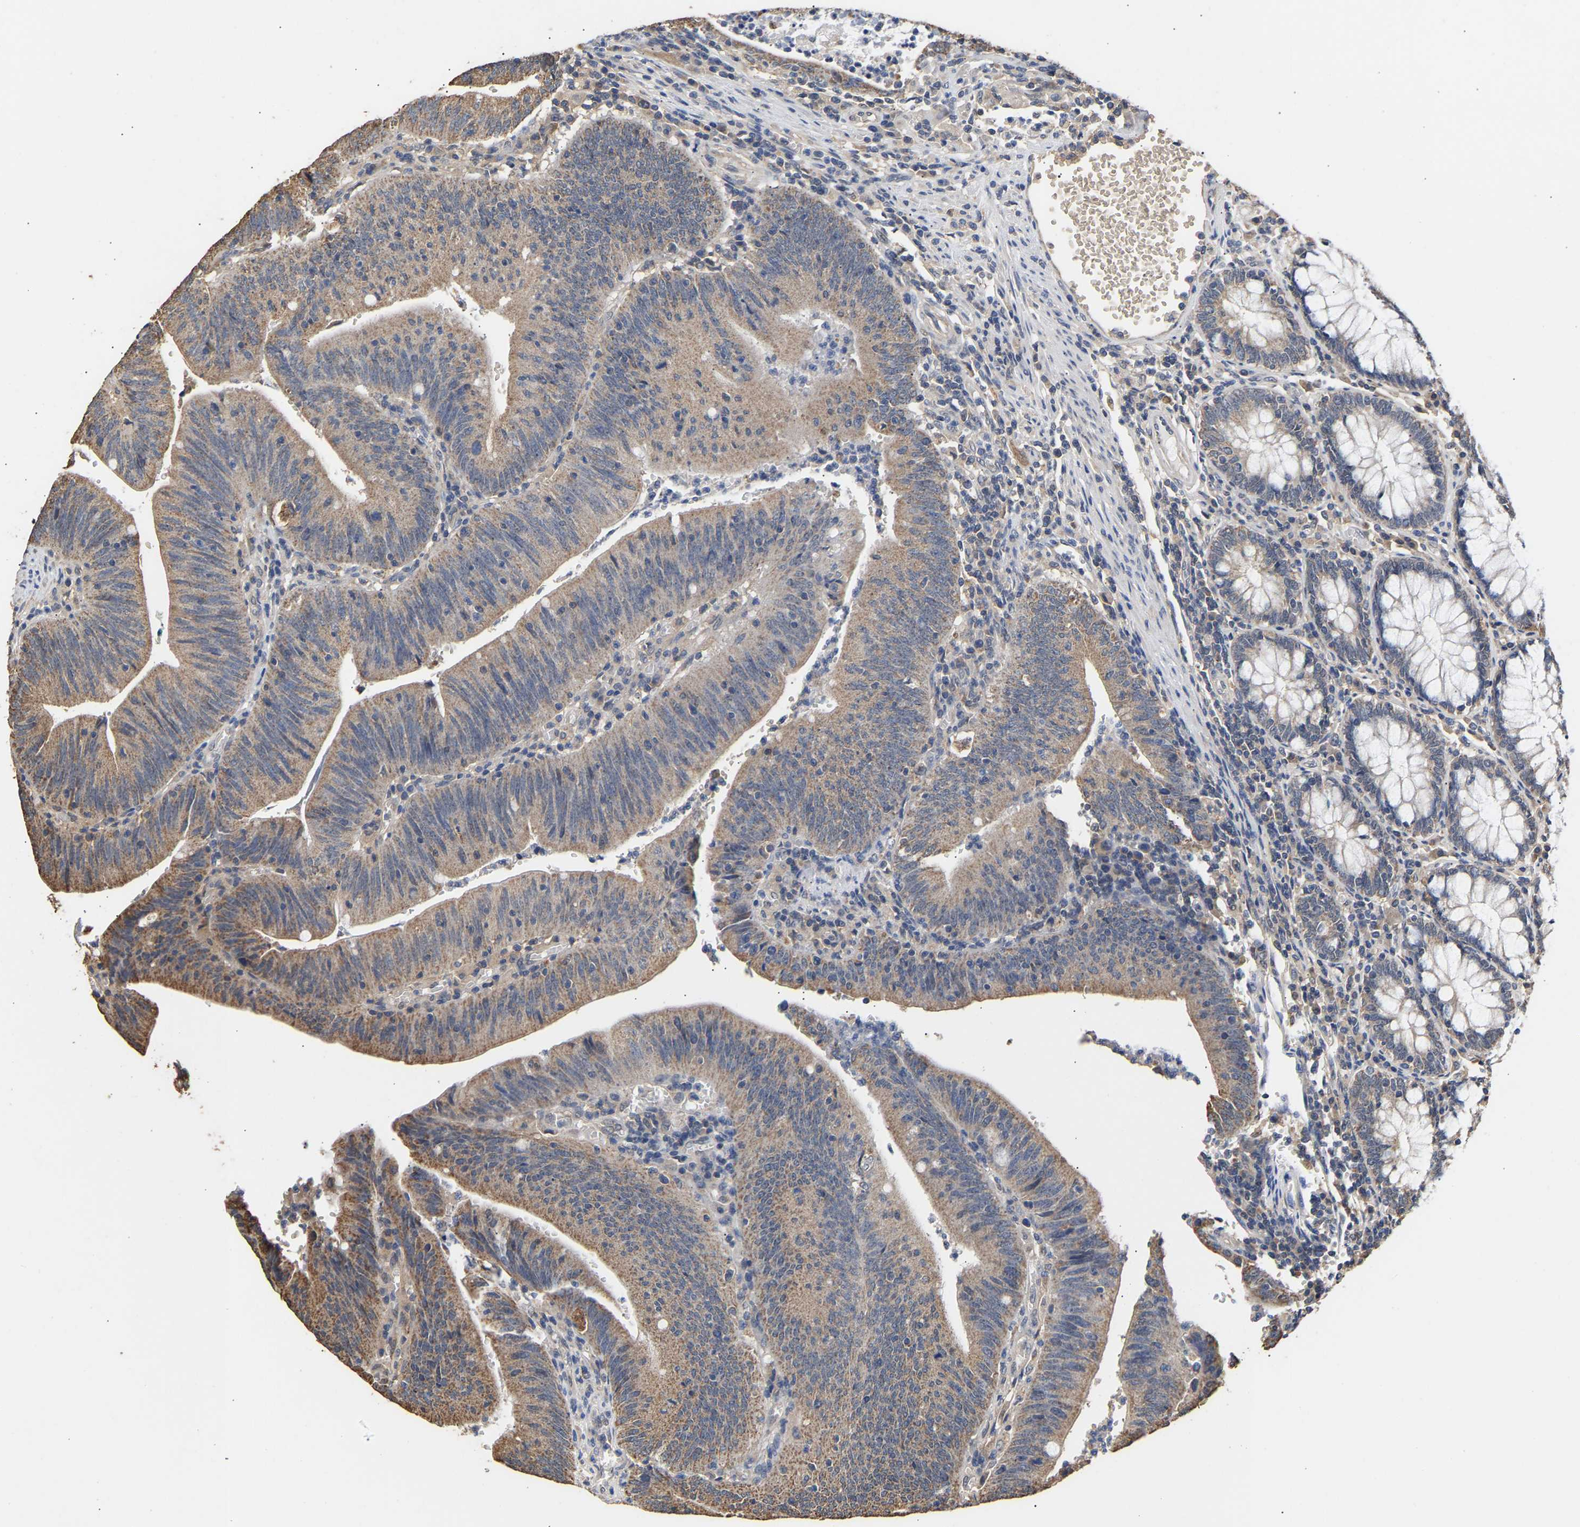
{"staining": {"intensity": "moderate", "quantity": ">75%", "location": "cytoplasmic/membranous"}, "tissue": "colorectal cancer", "cell_type": "Tumor cells", "image_type": "cancer", "snomed": [{"axis": "morphology", "description": "Normal tissue, NOS"}, {"axis": "morphology", "description": "Adenocarcinoma, NOS"}, {"axis": "topography", "description": "Rectum"}], "caption": "About >75% of tumor cells in colorectal cancer (adenocarcinoma) show moderate cytoplasmic/membranous protein expression as visualized by brown immunohistochemical staining.", "gene": "ZNF26", "patient": {"sex": "female", "age": 66}}